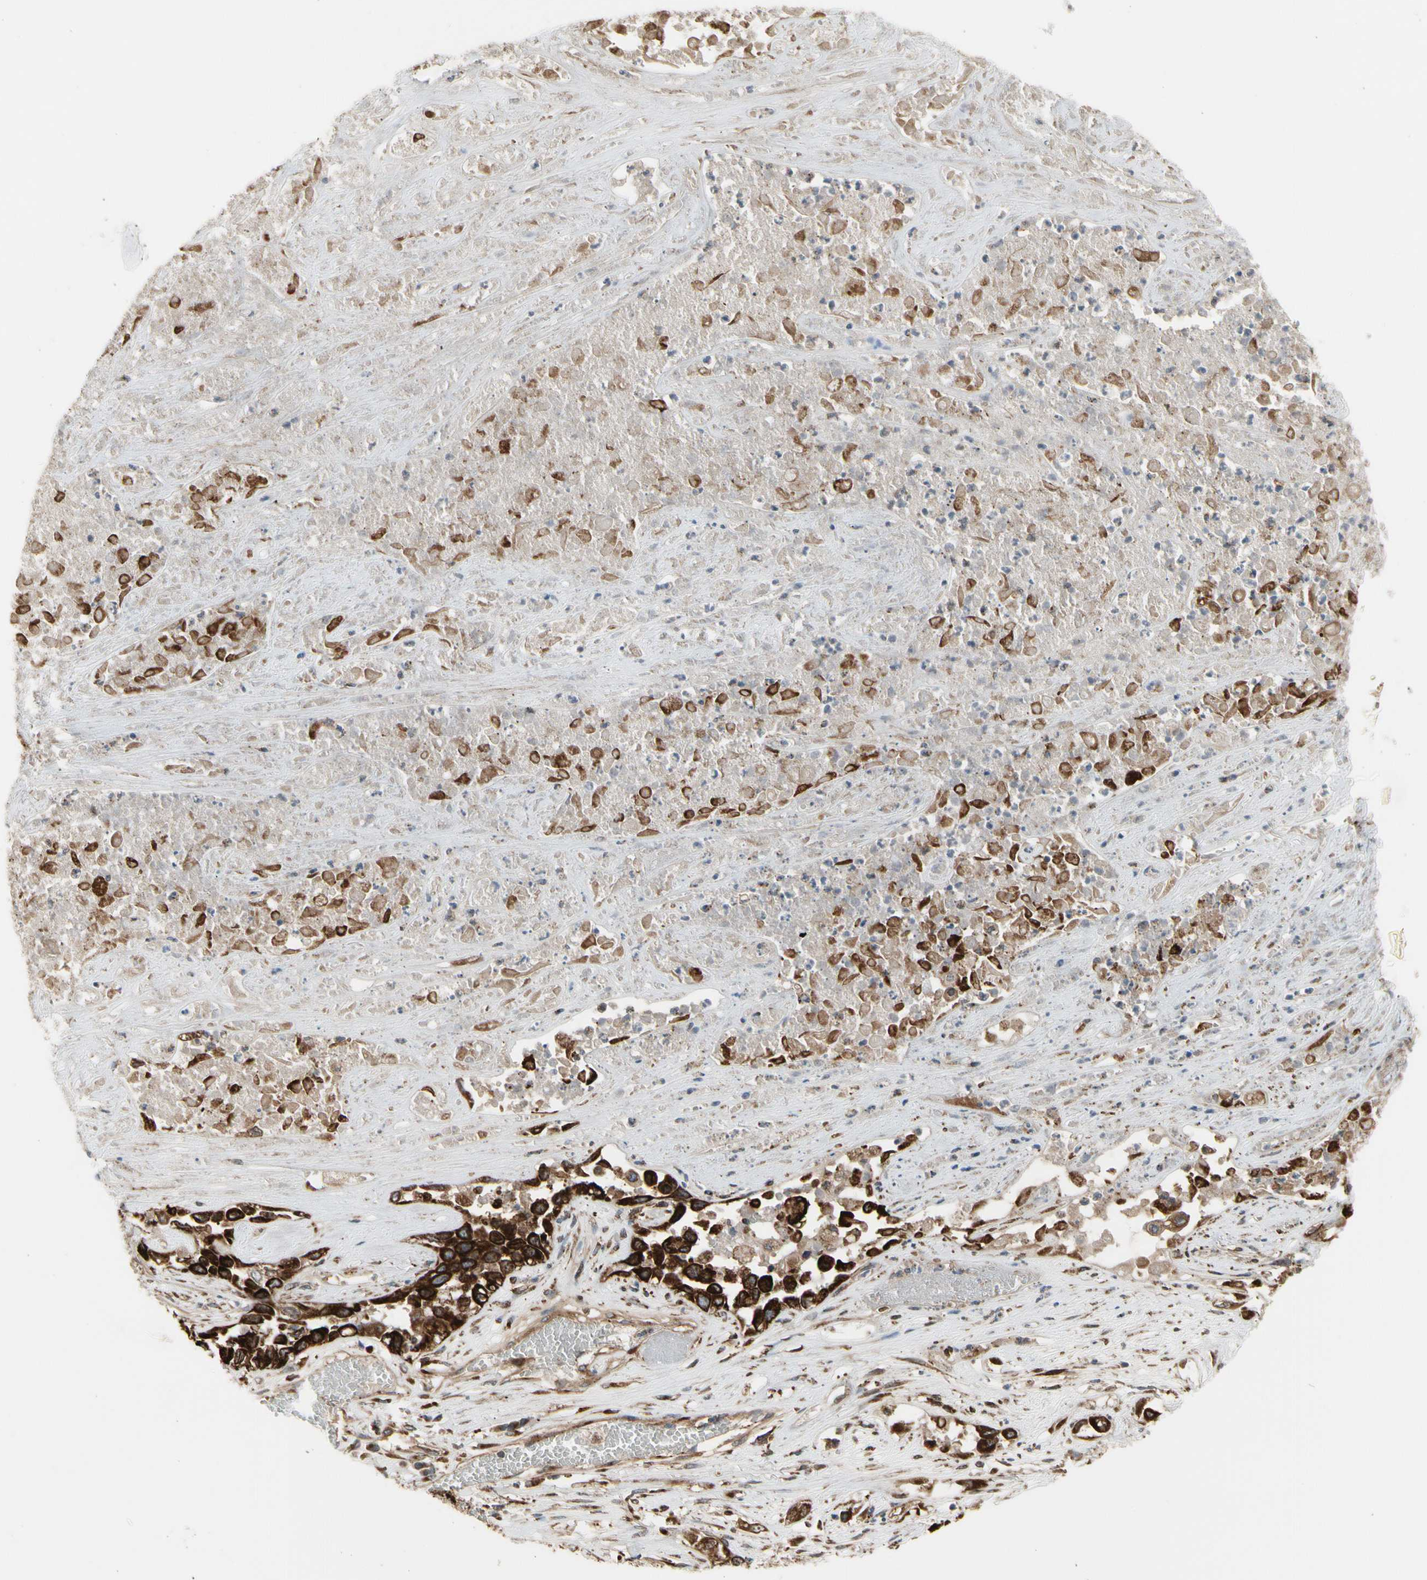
{"staining": {"intensity": "strong", "quantity": ">75%", "location": "cytoplasmic/membranous"}, "tissue": "lung cancer", "cell_type": "Tumor cells", "image_type": "cancer", "snomed": [{"axis": "morphology", "description": "Squamous cell carcinoma, NOS"}, {"axis": "topography", "description": "Lung"}], "caption": "This is a photomicrograph of immunohistochemistry staining of lung cancer (squamous cell carcinoma), which shows strong staining in the cytoplasmic/membranous of tumor cells.", "gene": "SLC39A9", "patient": {"sex": "male", "age": 71}}